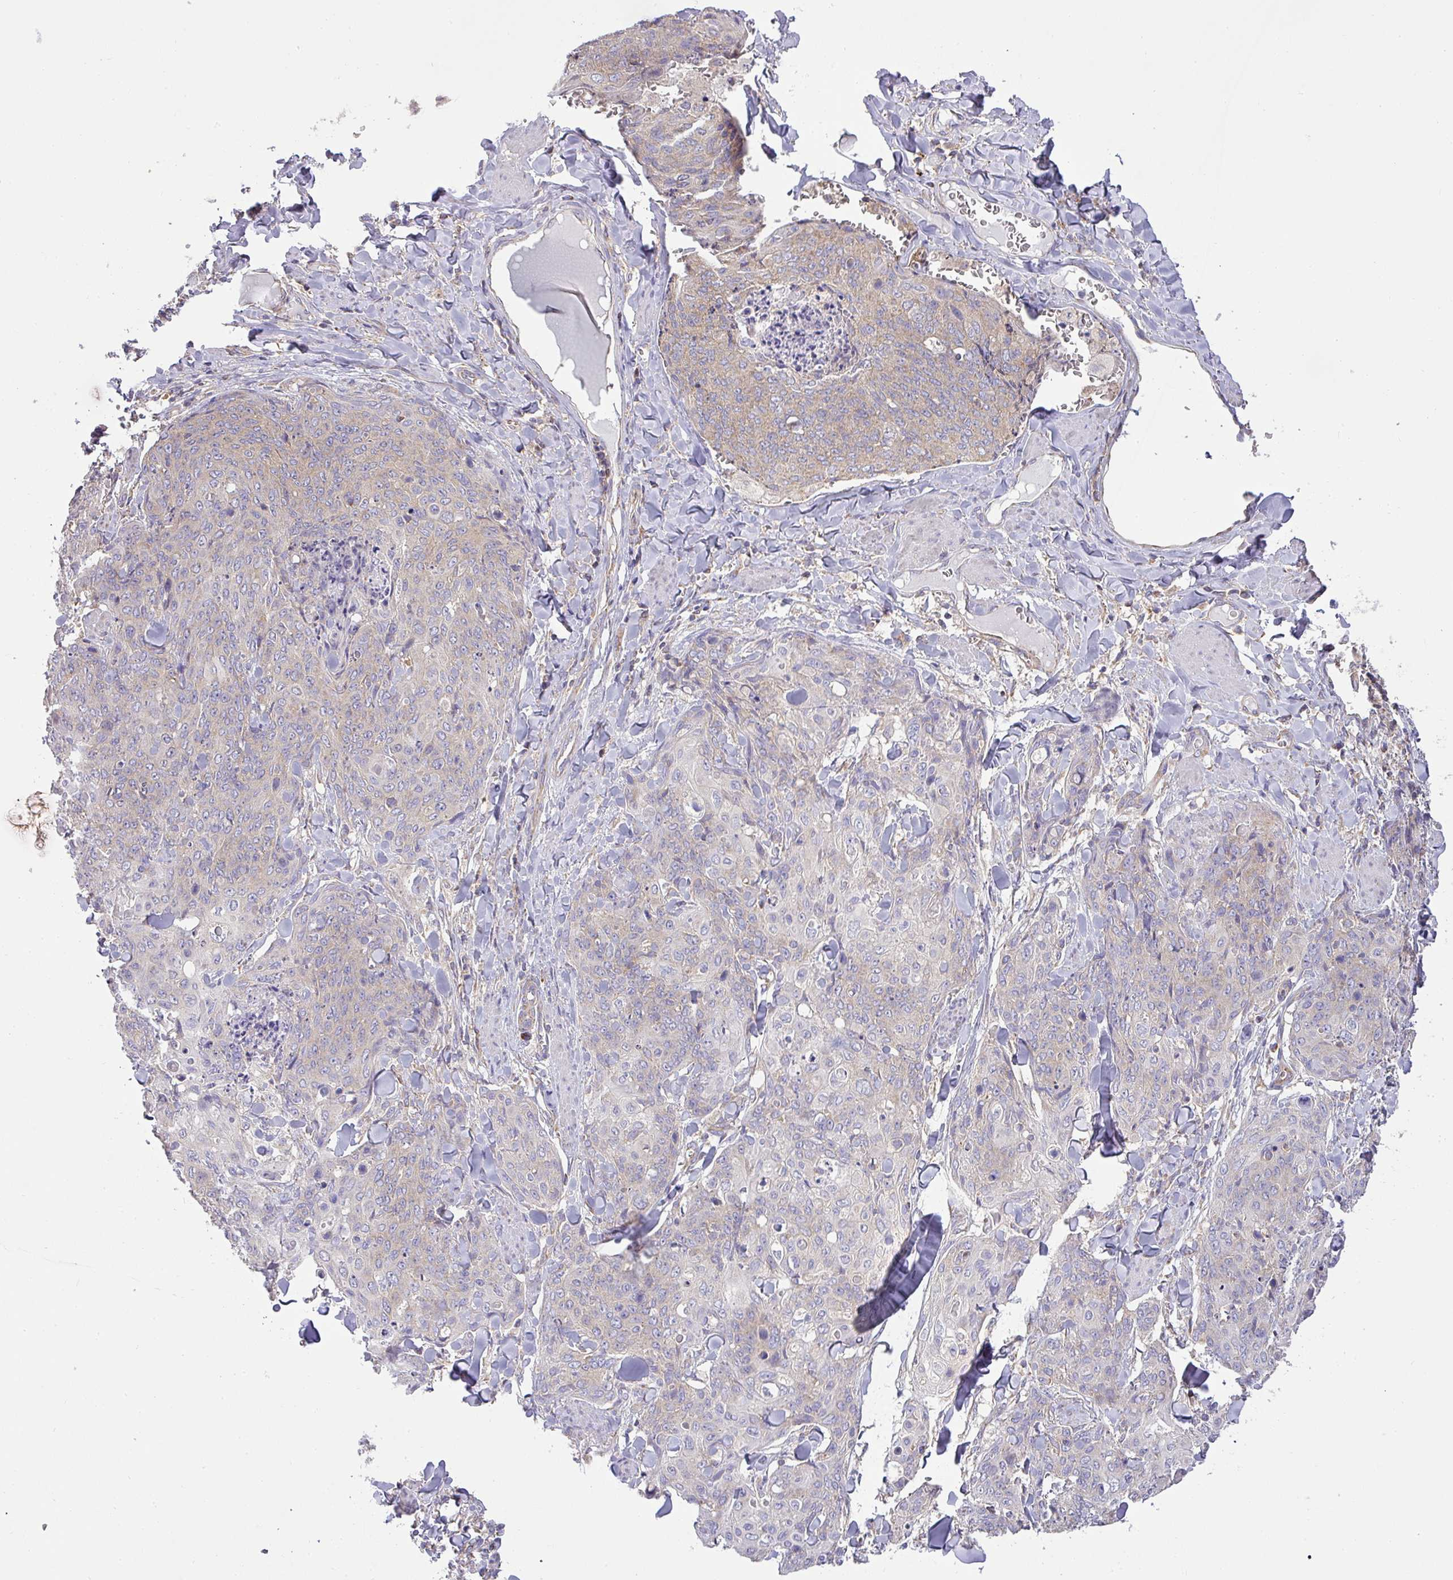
{"staining": {"intensity": "weak", "quantity": "25%-75%", "location": "cytoplasmic/membranous"}, "tissue": "skin cancer", "cell_type": "Tumor cells", "image_type": "cancer", "snomed": [{"axis": "morphology", "description": "Squamous cell carcinoma, NOS"}, {"axis": "topography", "description": "Skin"}, {"axis": "topography", "description": "Vulva"}], "caption": "A high-resolution histopathology image shows immunohistochemistry (IHC) staining of skin squamous cell carcinoma, which reveals weak cytoplasmic/membranous expression in about 25%-75% of tumor cells.", "gene": "ZNF211", "patient": {"sex": "female", "age": 85}}